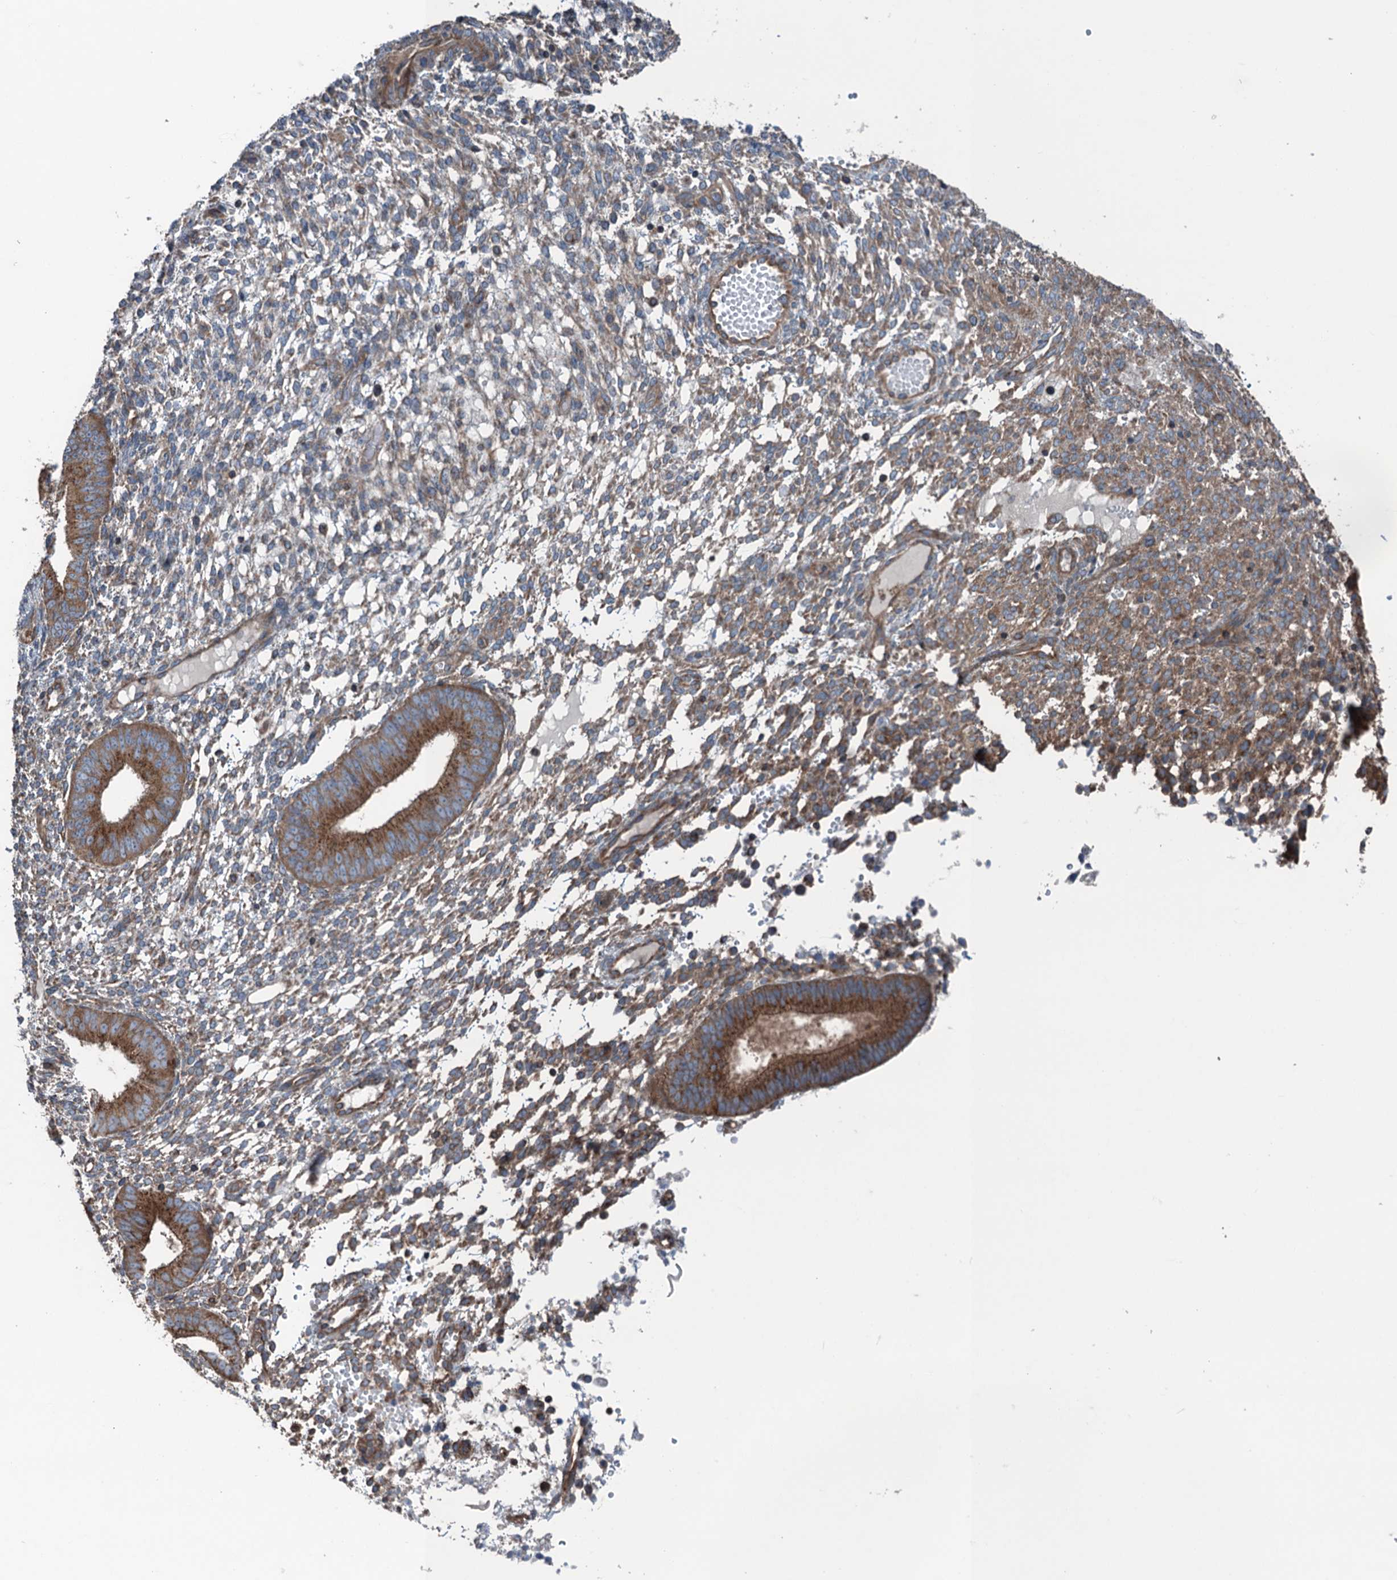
{"staining": {"intensity": "weak", "quantity": ">75%", "location": "cytoplasmic/membranous"}, "tissue": "endometrium", "cell_type": "Cells in endometrial stroma", "image_type": "normal", "snomed": [{"axis": "morphology", "description": "Normal tissue, NOS"}, {"axis": "topography", "description": "Endometrium"}], "caption": "Brown immunohistochemical staining in normal endometrium demonstrates weak cytoplasmic/membranous staining in approximately >75% of cells in endometrial stroma.", "gene": "TRAPPC8", "patient": {"sex": "female", "age": 49}}